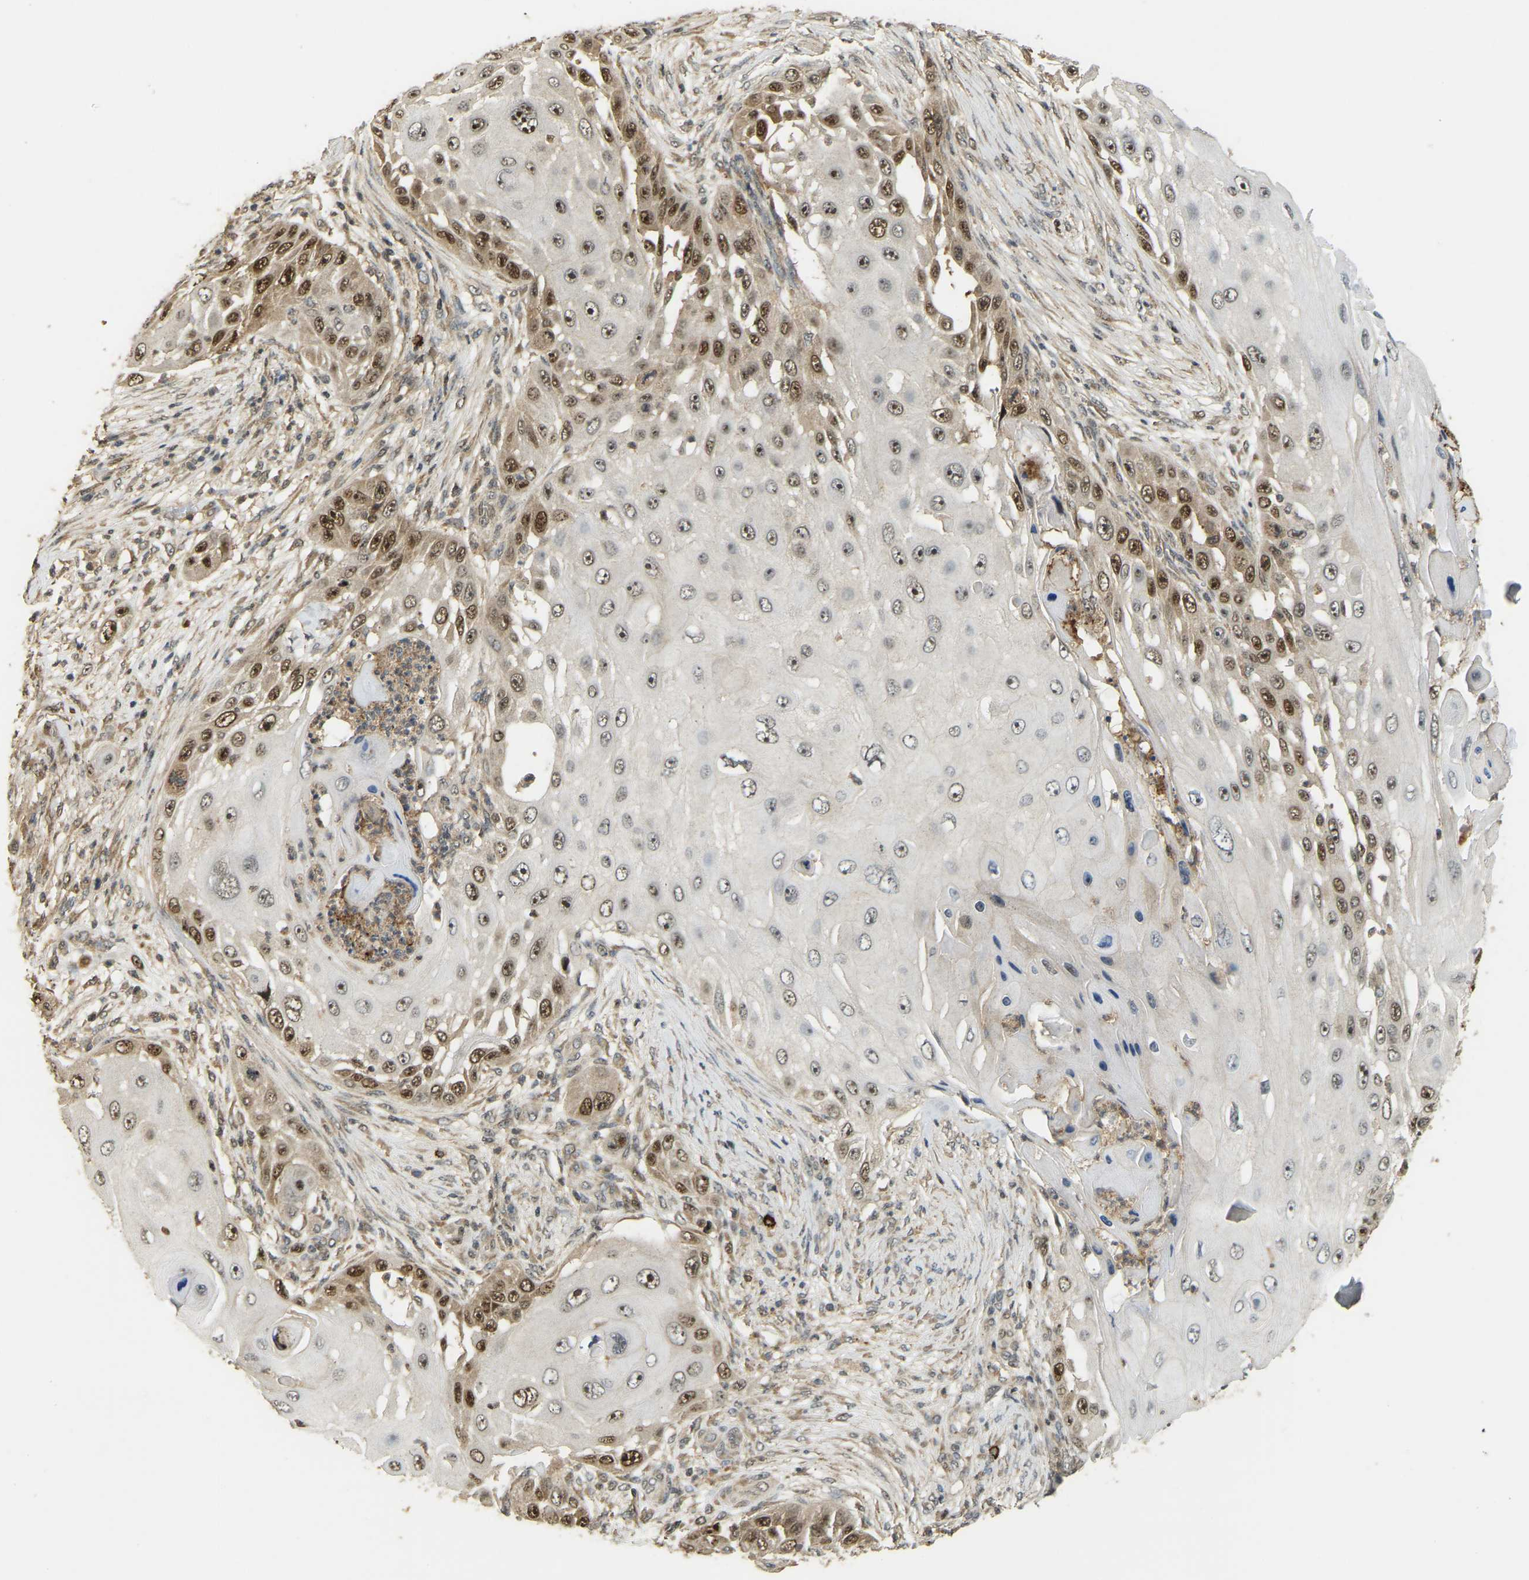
{"staining": {"intensity": "strong", "quantity": "25%-75%", "location": "nuclear"}, "tissue": "skin cancer", "cell_type": "Tumor cells", "image_type": "cancer", "snomed": [{"axis": "morphology", "description": "Squamous cell carcinoma, NOS"}, {"axis": "topography", "description": "Skin"}], "caption": "Skin cancer tissue displays strong nuclear staining in about 25%-75% of tumor cells, visualized by immunohistochemistry.", "gene": "BRF2", "patient": {"sex": "female", "age": 44}}